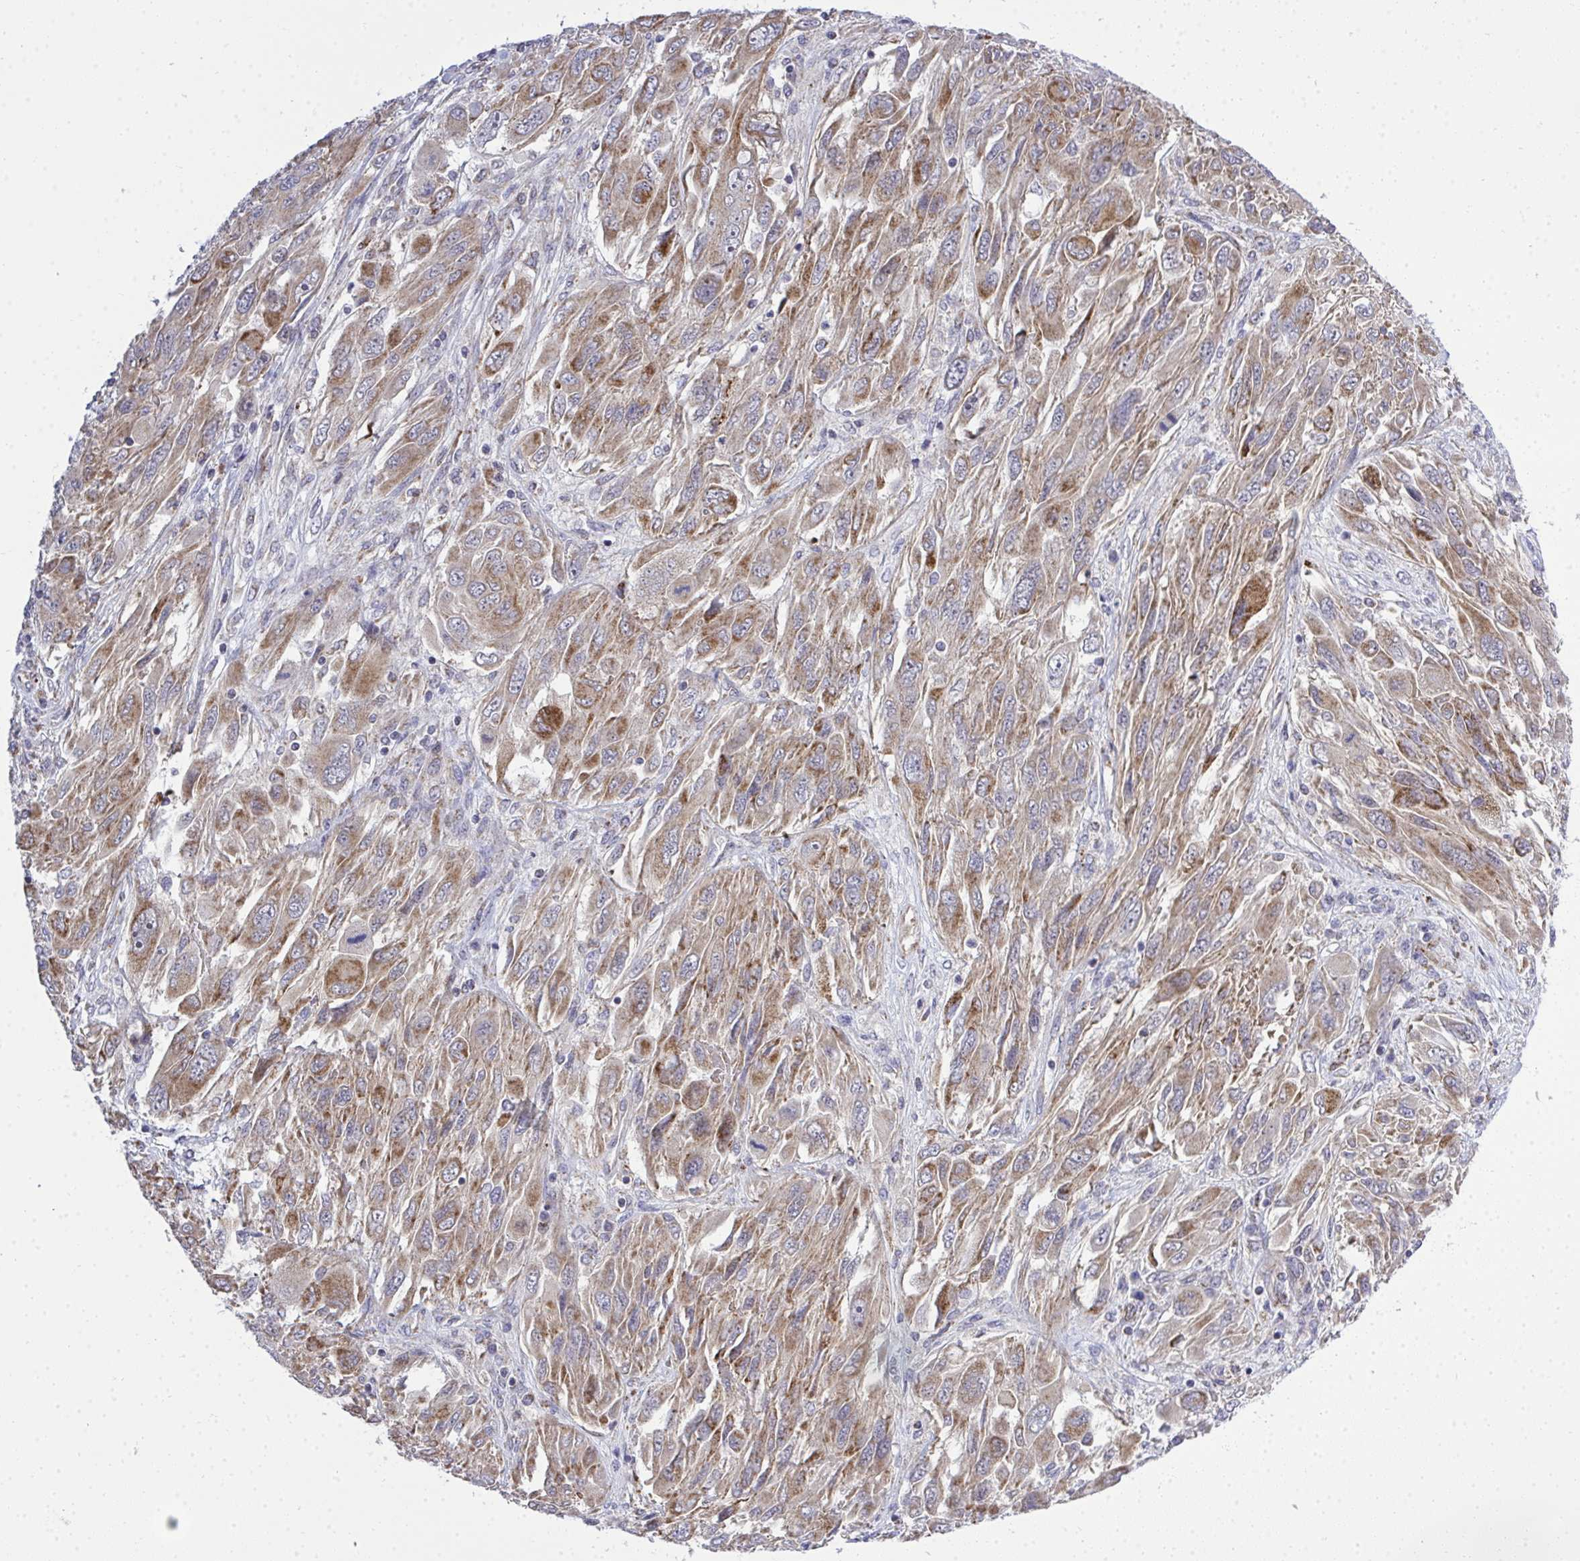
{"staining": {"intensity": "moderate", "quantity": ">75%", "location": "cytoplasmic/membranous"}, "tissue": "melanoma", "cell_type": "Tumor cells", "image_type": "cancer", "snomed": [{"axis": "morphology", "description": "Malignant melanoma, NOS"}, {"axis": "topography", "description": "Skin"}], "caption": "Human melanoma stained with a protein marker displays moderate staining in tumor cells.", "gene": "XAF1", "patient": {"sex": "female", "age": 91}}